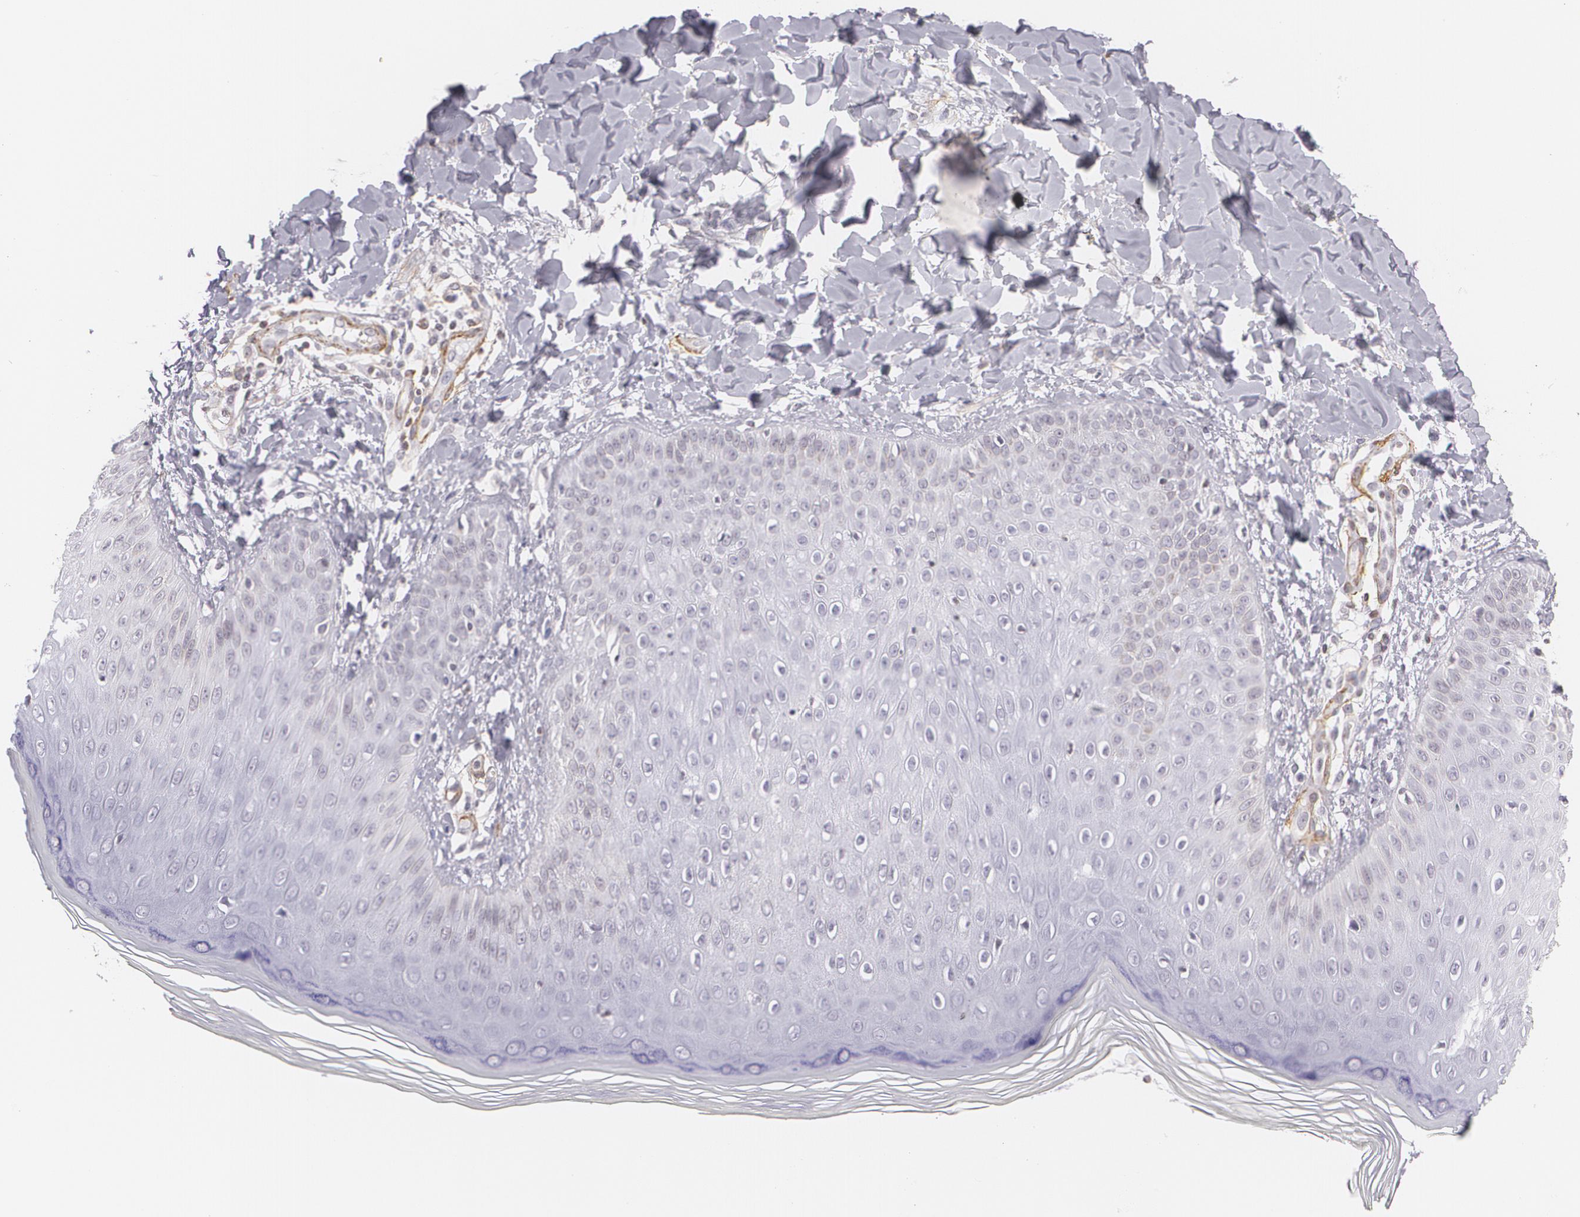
{"staining": {"intensity": "weak", "quantity": "<25%", "location": "nuclear"}, "tissue": "skin", "cell_type": "Epidermal cells", "image_type": "normal", "snomed": [{"axis": "morphology", "description": "Normal tissue, NOS"}, {"axis": "morphology", "description": "Inflammation, NOS"}, {"axis": "topography", "description": "Soft tissue"}, {"axis": "topography", "description": "Anal"}], "caption": "High power microscopy micrograph of an immunohistochemistry (IHC) histopathology image of normal skin, revealing no significant staining in epidermal cells. (Brightfield microscopy of DAB immunohistochemistry at high magnification).", "gene": "VAMP1", "patient": {"sex": "female", "age": 15}}